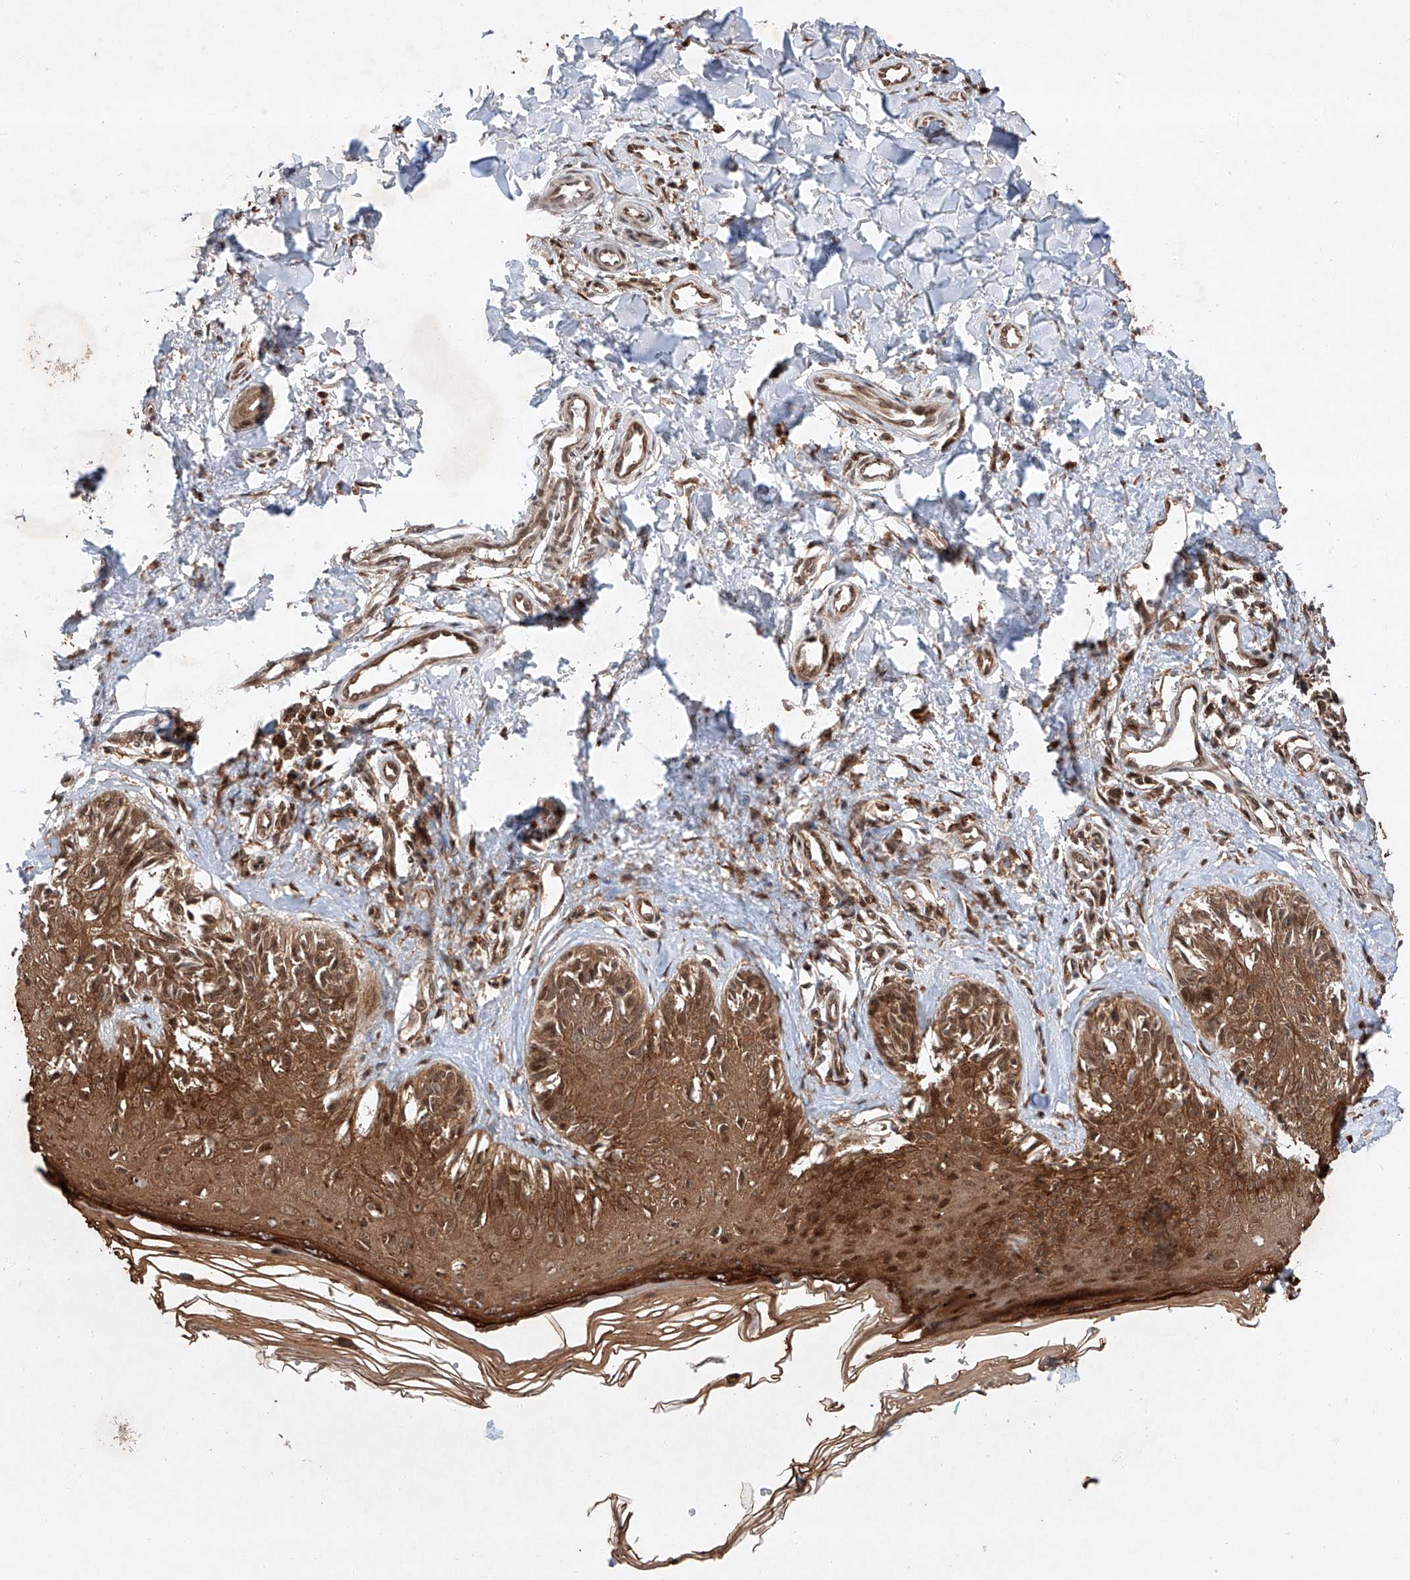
{"staining": {"intensity": "moderate", "quantity": ">75%", "location": "cytoplasmic/membranous,nuclear"}, "tissue": "melanoma", "cell_type": "Tumor cells", "image_type": "cancer", "snomed": [{"axis": "morphology", "description": "Malignant melanoma, NOS"}, {"axis": "topography", "description": "Skin"}], "caption": "Tumor cells display medium levels of moderate cytoplasmic/membranous and nuclear positivity in approximately >75% of cells in human malignant melanoma. The staining is performed using DAB (3,3'-diaminobenzidine) brown chromogen to label protein expression. The nuclei are counter-stained blue using hematoxylin.", "gene": "ZFP28", "patient": {"sex": "male", "age": 53}}